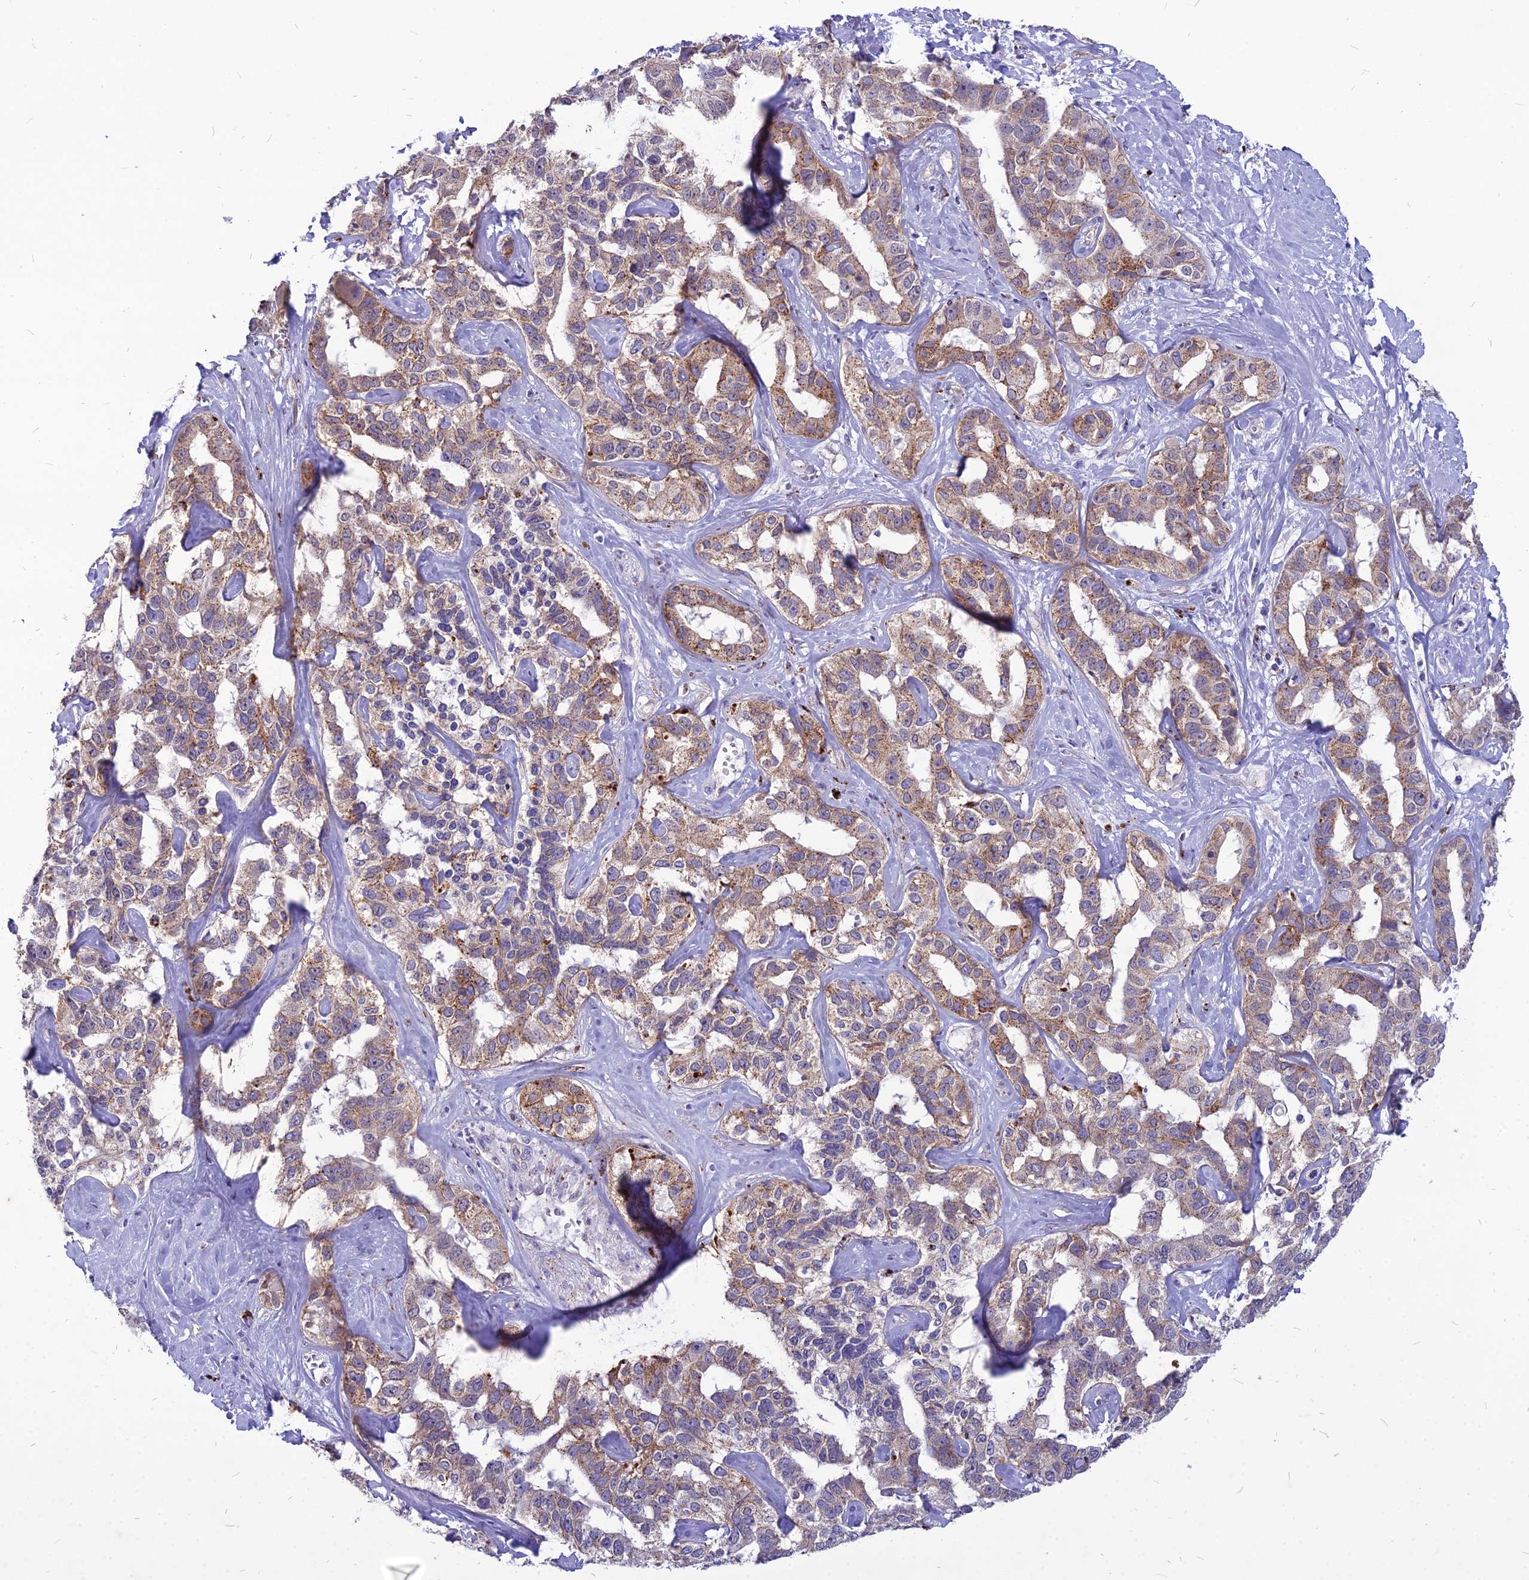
{"staining": {"intensity": "moderate", "quantity": "<25%", "location": "cytoplasmic/membranous"}, "tissue": "liver cancer", "cell_type": "Tumor cells", "image_type": "cancer", "snomed": [{"axis": "morphology", "description": "Cholangiocarcinoma"}, {"axis": "topography", "description": "Liver"}], "caption": "Liver cancer stained with a brown dye shows moderate cytoplasmic/membranous positive staining in approximately <25% of tumor cells.", "gene": "PCED1B", "patient": {"sex": "male", "age": 59}}